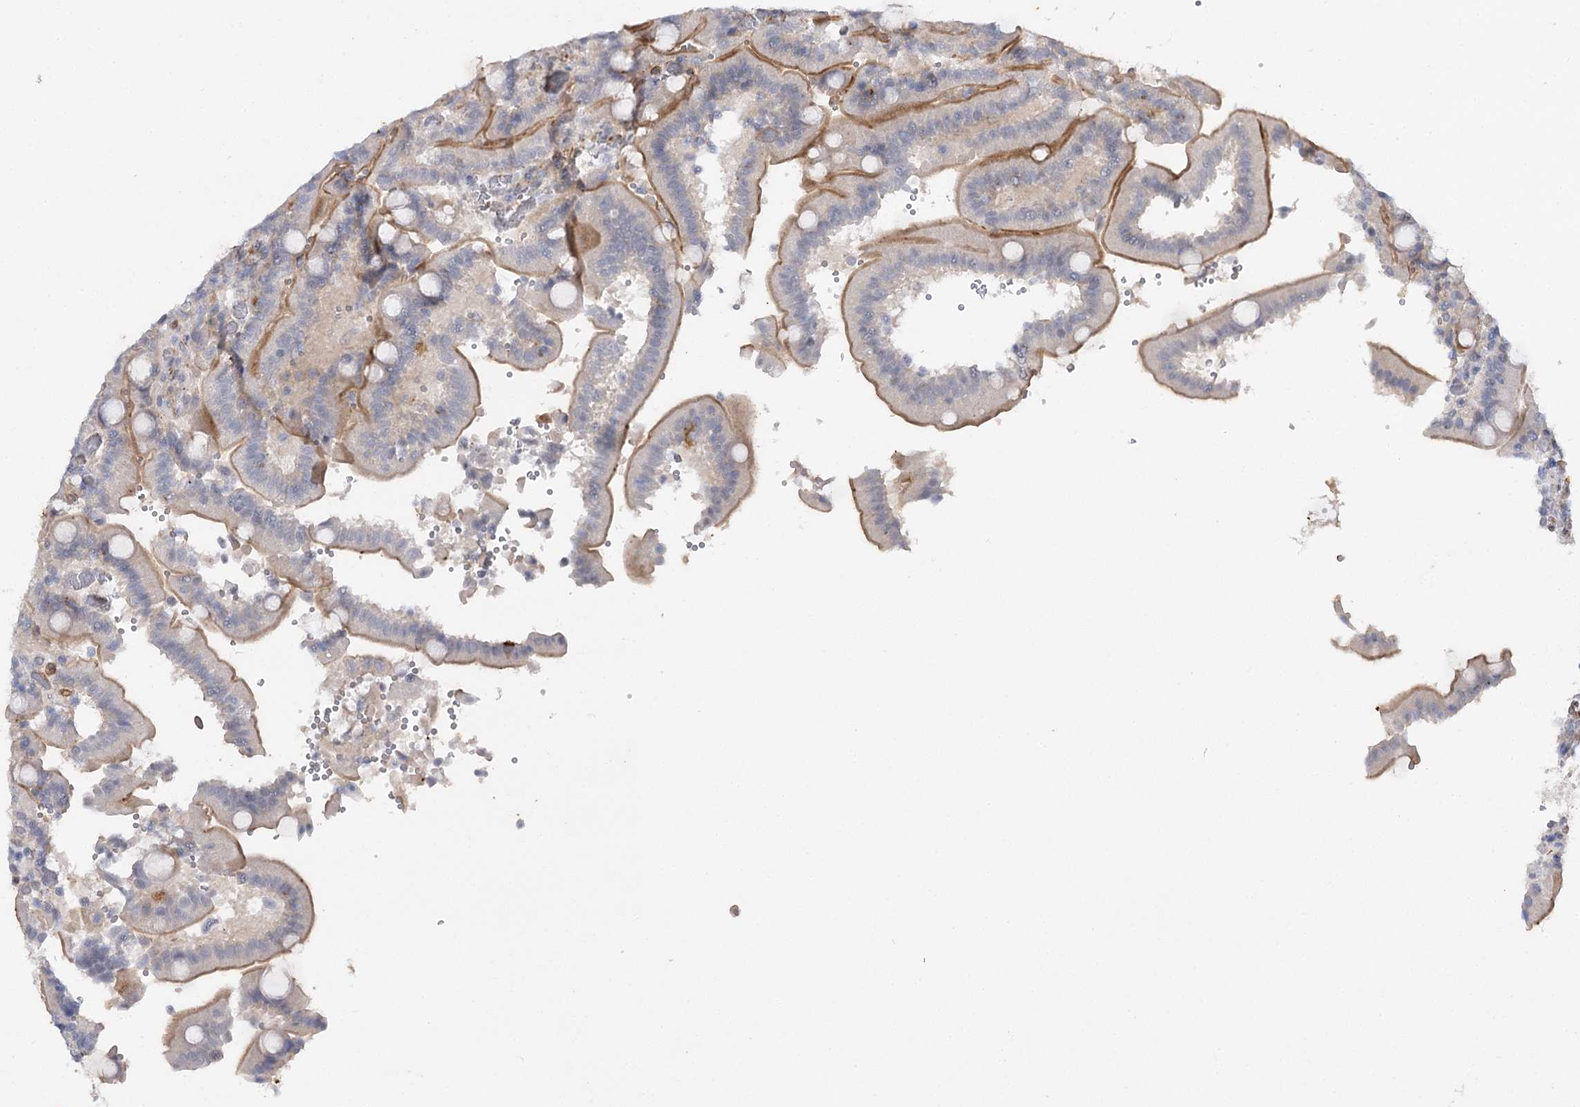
{"staining": {"intensity": "moderate", "quantity": "25%-75%", "location": "cytoplasmic/membranous"}, "tissue": "duodenum", "cell_type": "Glandular cells", "image_type": "normal", "snomed": [{"axis": "morphology", "description": "Normal tissue, NOS"}, {"axis": "topography", "description": "Duodenum"}], "caption": "Benign duodenum was stained to show a protein in brown. There is medium levels of moderate cytoplasmic/membranous staining in approximately 25%-75% of glandular cells. Nuclei are stained in blue.", "gene": "AGXT2", "patient": {"sex": "female", "age": 62}}